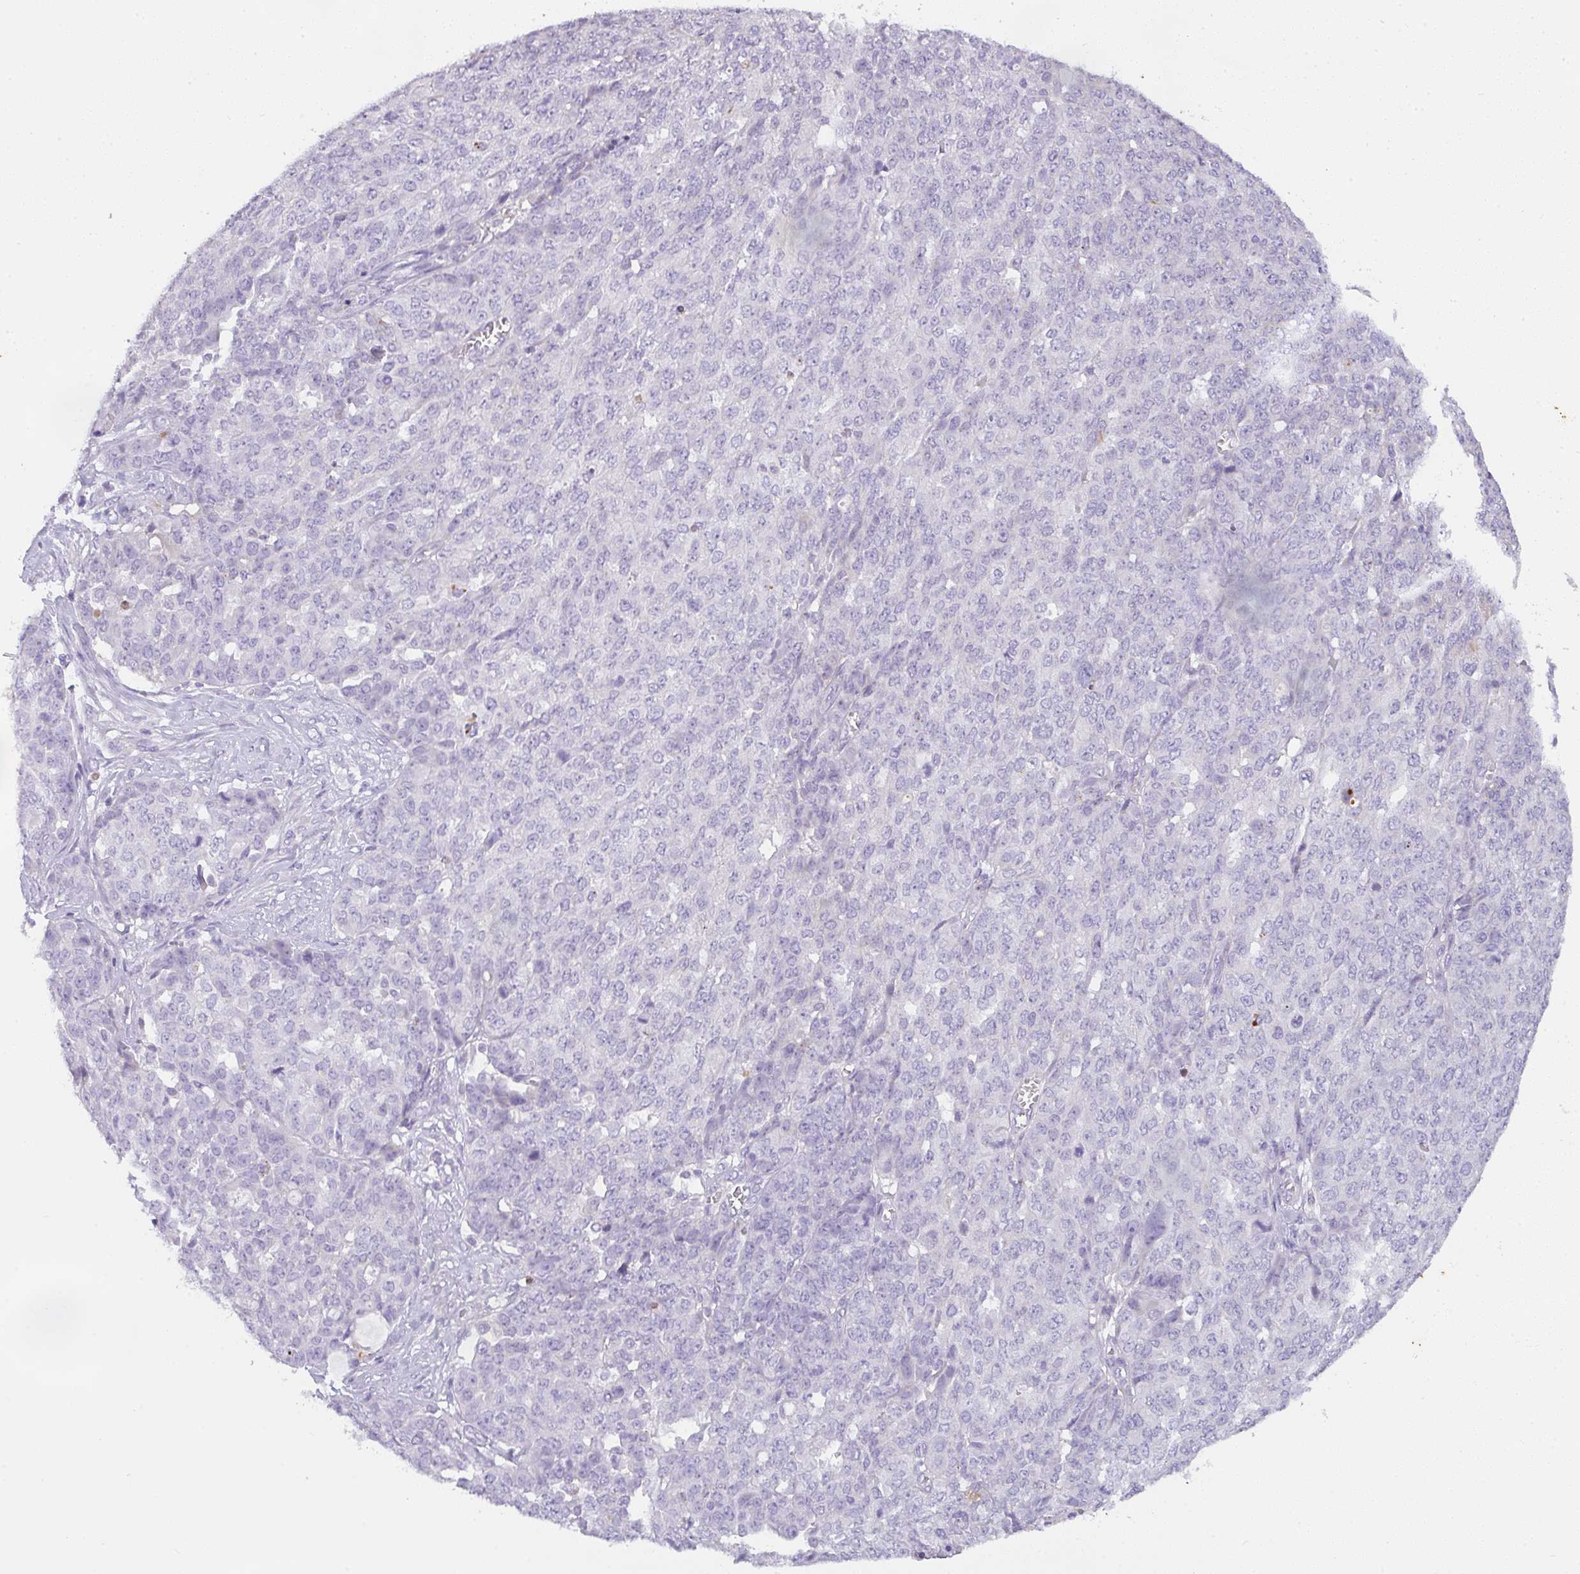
{"staining": {"intensity": "negative", "quantity": "none", "location": "none"}, "tissue": "ovarian cancer", "cell_type": "Tumor cells", "image_type": "cancer", "snomed": [{"axis": "morphology", "description": "Cystadenocarcinoma, serous, NOS"}, {"axis": "topography", "description": "Soft tissue"}, {"axis": "topography", "description": "Ovary"}], "caption": "Immunohistochemical staining of human ovarian serous cystadenocarcinoma shows no significant expression in tumor cells.", "gene": "COX7B", "patient": {"sex": "female", "age": 57}}